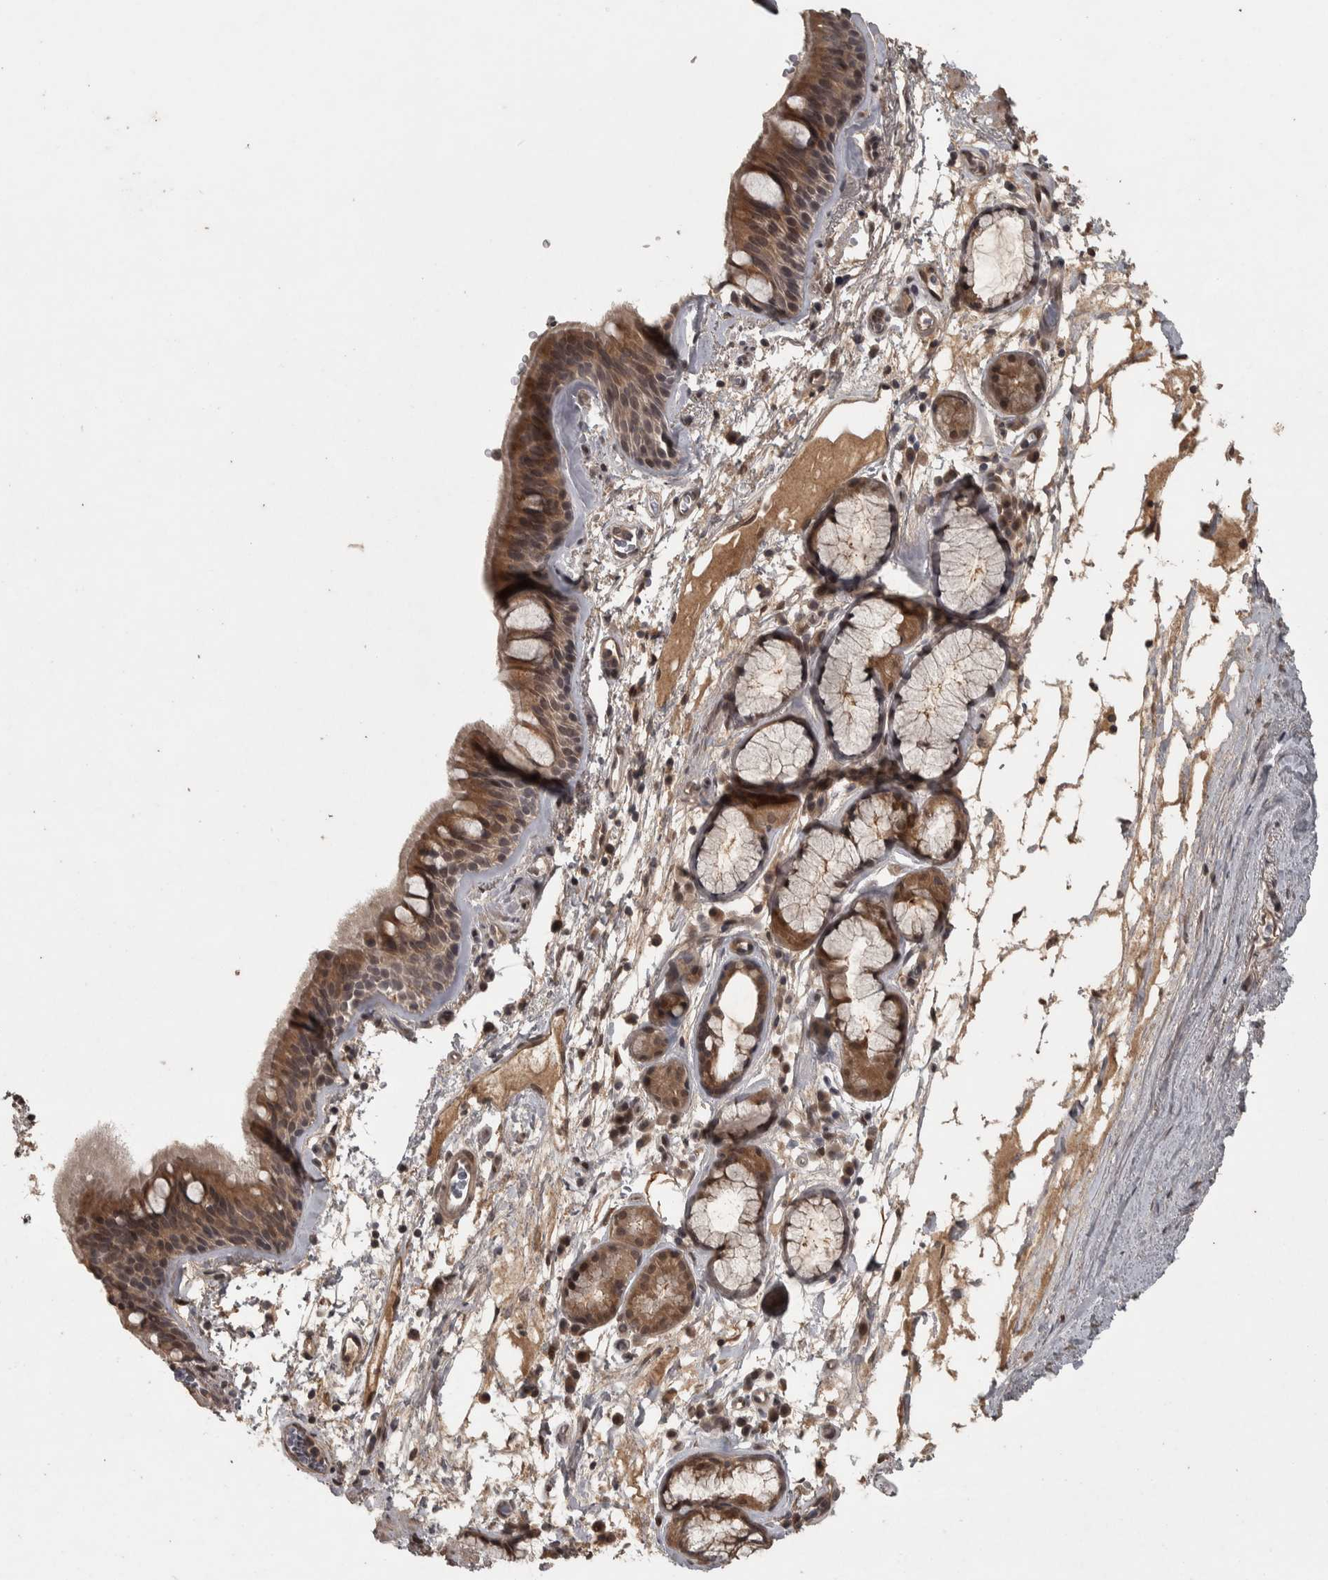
{"staining": {"intensity": "moderate", "quantity": ">75%", "location": "cytoplasmic/membranous"}, "tissue": "bronchus", "cell_type": "Respiratory epithelial cells", "image_type": "normal", "snomed": [{"axis": "morphology", "description": "Normal tissue, NOS"}, {"axis": "topography", "description": "Cartilage tissue"}], "caption": "Moderate cytoplasmic/membranous positivity is appreciated in approximately >75% of respiratory epithelial cells in normal bronchus. (brown staining indicates protein expression, while blue staining denotes nuclei).", "gene": "ACO1", "patient": {"sex": "female", "age": 63}}